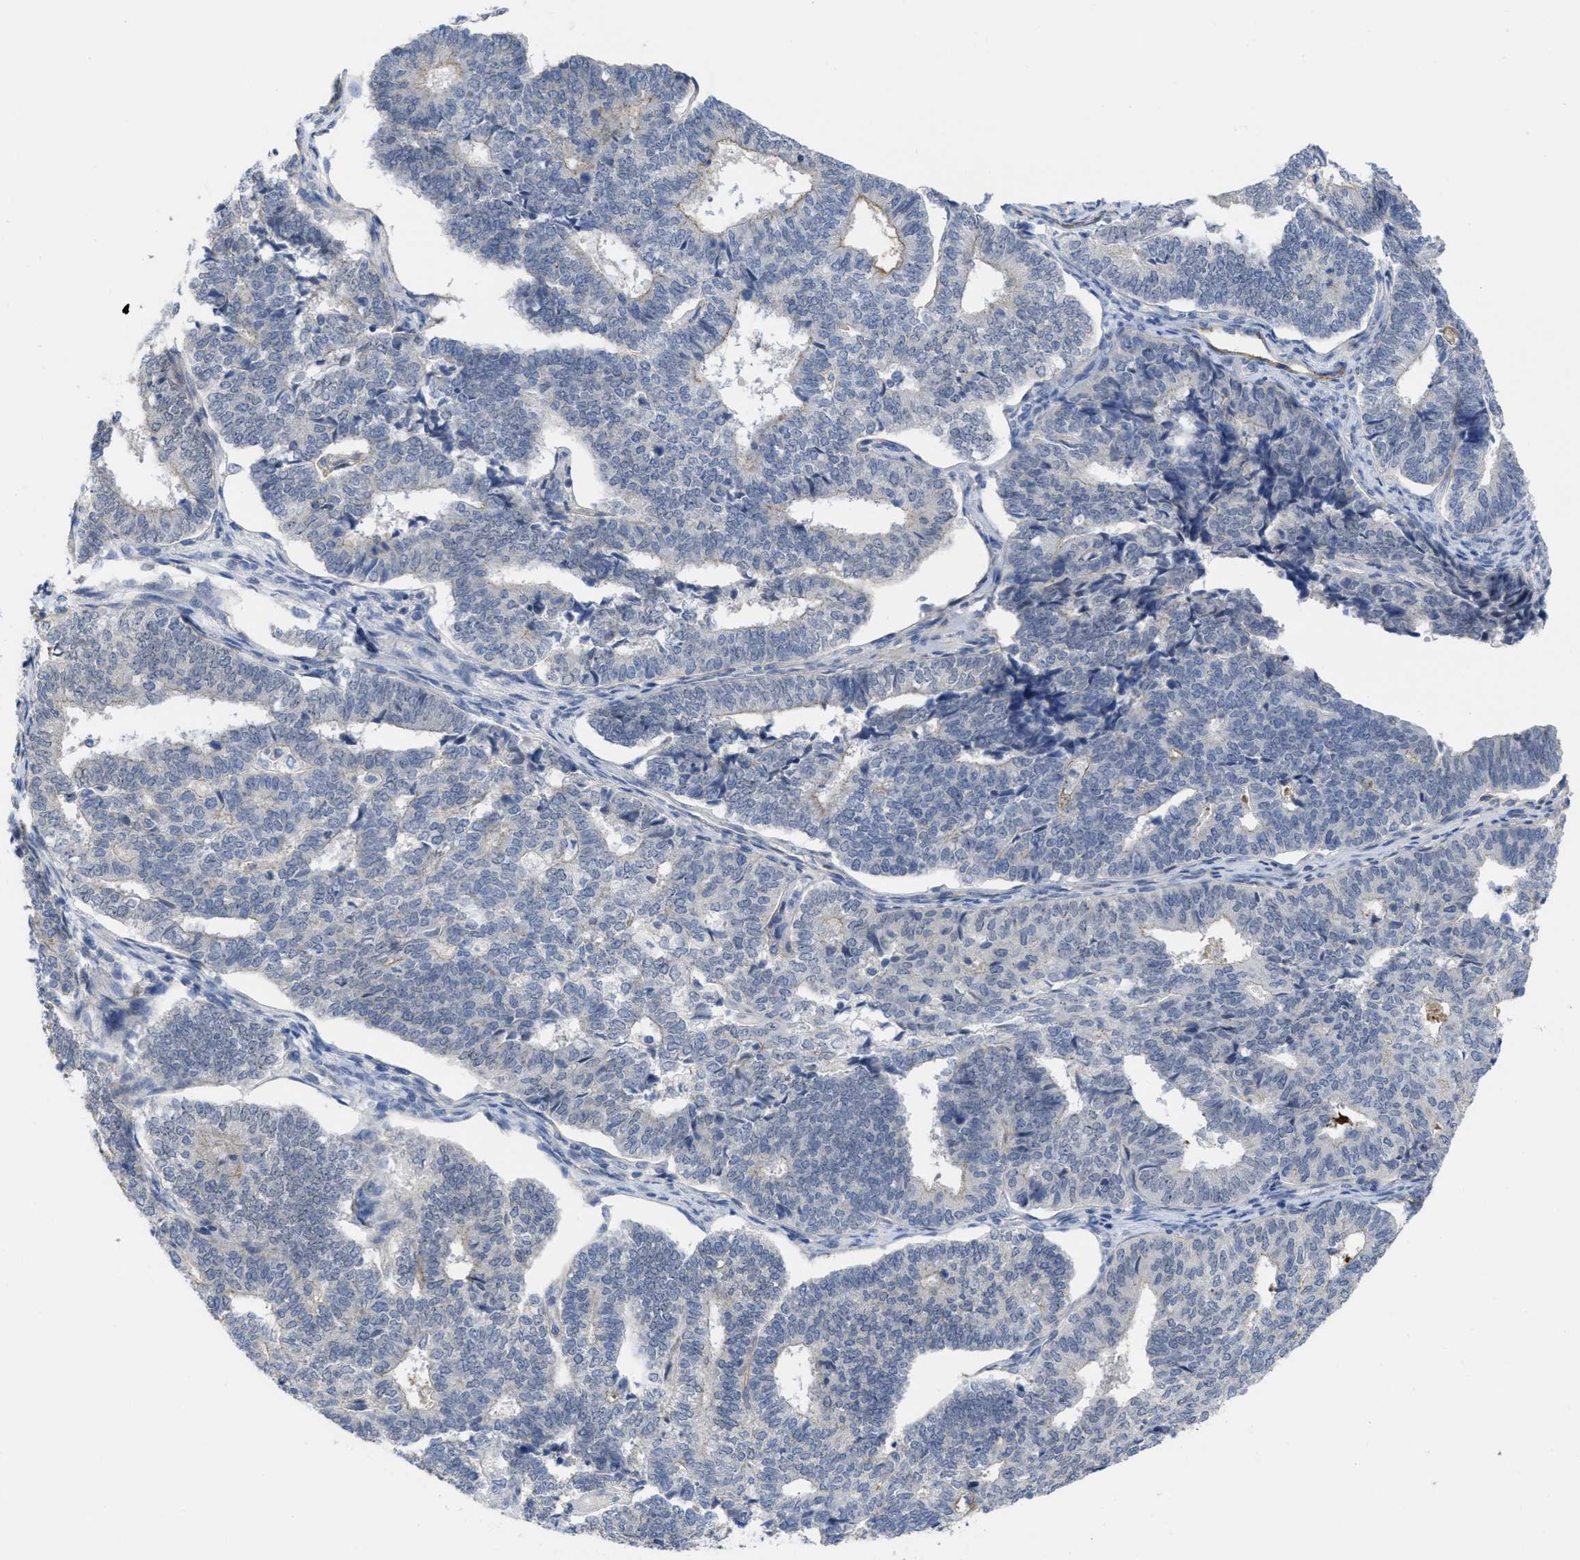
{"staining": {"intensity": "moderate", "quantity": "<25%", "location": "cytoplasmic/membranous"}, "tissue": "endometrial cancer", "cell_type": "Tumor cells", "image_type": "cancer", "snomed": [{"axis": "morphology", "description": "Adenocarcinoma, NOS"}, {"axis": "topography", "description": "Endometrium"}], "caption": "Tumor cells reveal low levels of moderate cytoplasmic/membranous expression in about <25% of cells in adenocarcinoma (endometrial).", "gene": "ACKR1", "patient": {"sex": "female", "age": 70}}